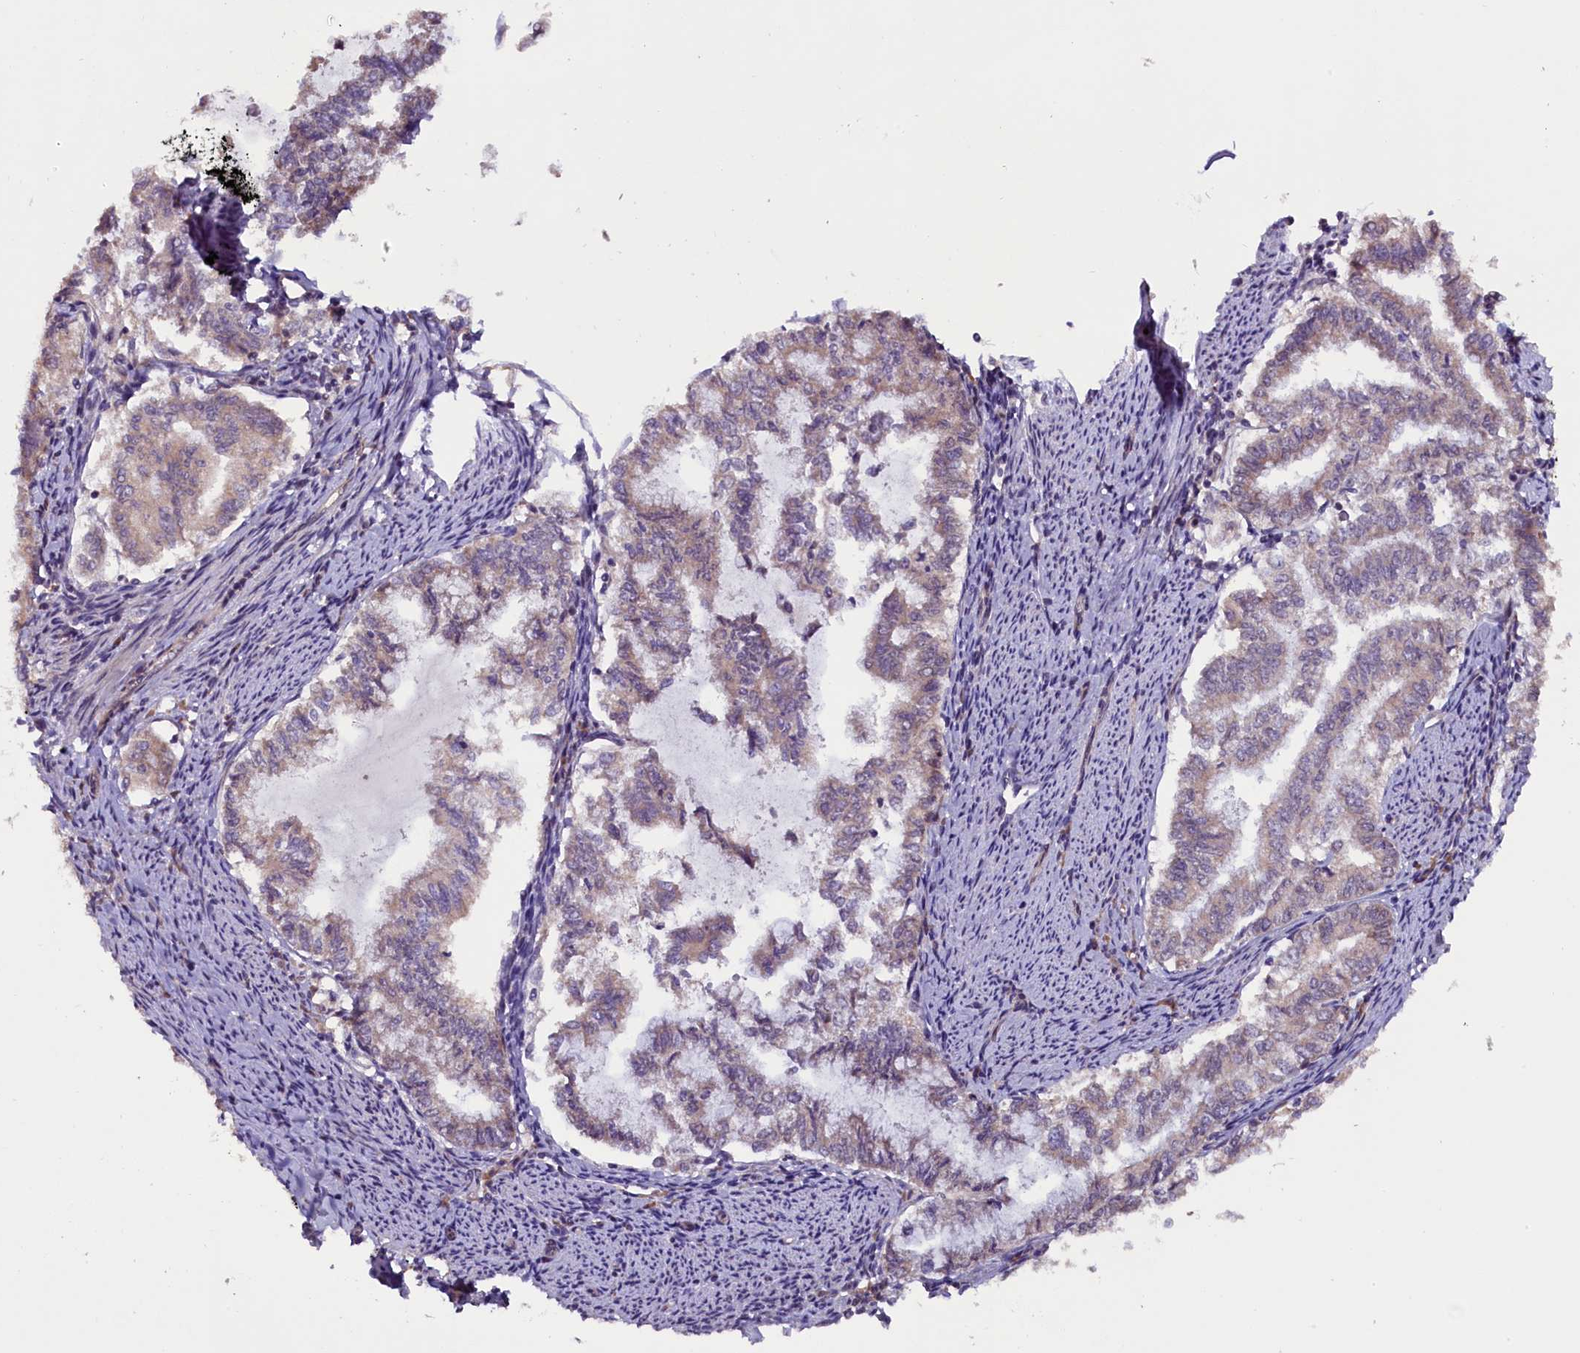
{"staining": {"intensity": "weak", "quantity": "<25%", "location": "cytoplasmic/membranous"}, "tissue": "endometrial cancer", "cell_type": "Tumor cells", "image_type": "cancer", "snomed": [{"axis": "morphology", "description": "Adenocarcinoma, NOS"}, {"axis": "topography", "description": "Endometrium"}], "caption": "Immunohistochemistry of human adenocarcinoma (endometrial) reveals no staining in tumor cells.", "gene": "RPUSD2", "patient": {"sex": "female", "age": 79}}